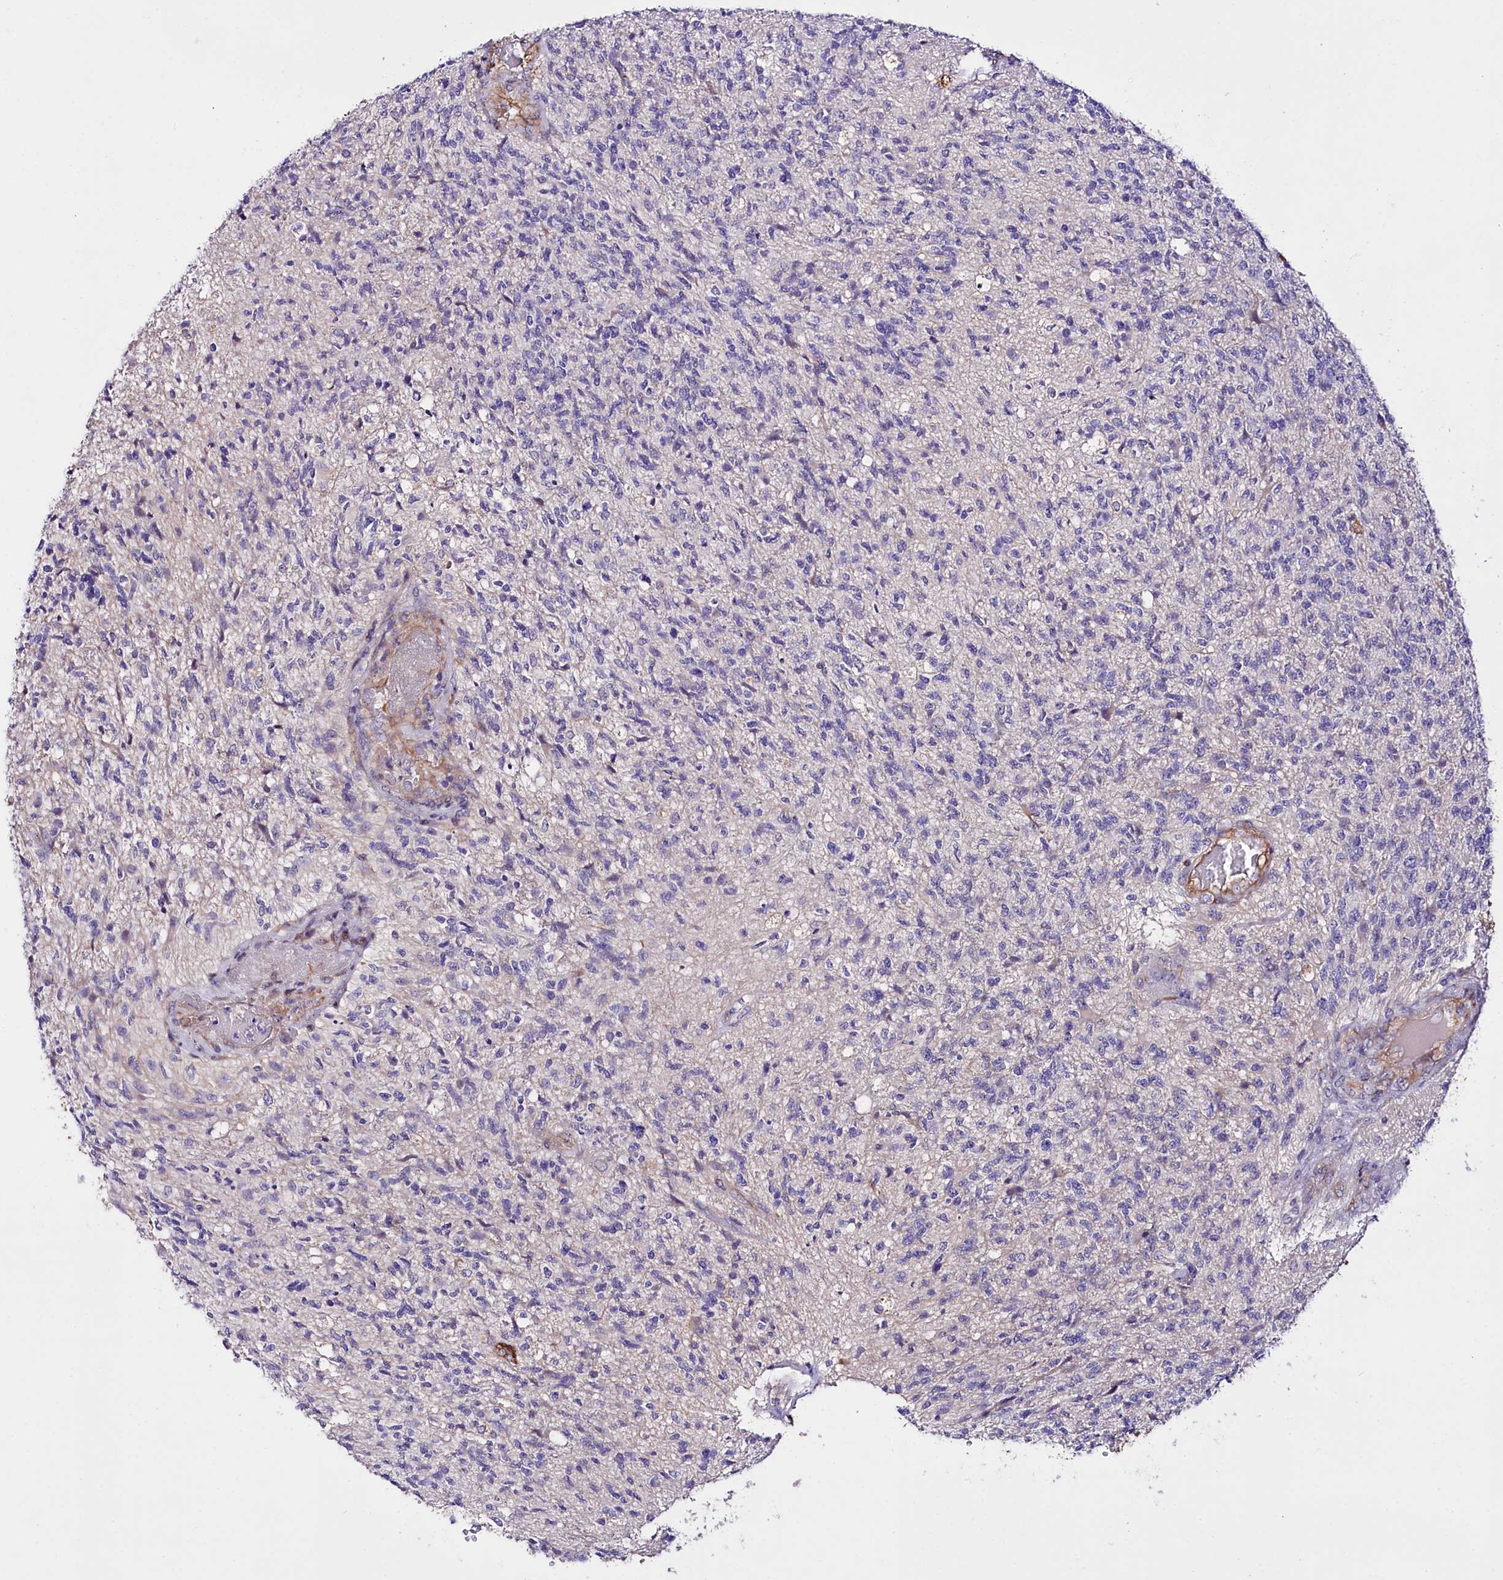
{"staining": {"intensity": "negative", "quantity": "none", "location": "none"}, "tissue": "glioma", "cell_type": "Tumor cells", "image_type": "cancer", "snomed": [{"axis": "morphology", "description": "Glioma, malignant, High grade"}, {"axis": "topography", "description": "Brain"}], "caption": "There is no significant expression in tumor cells of glioma.", "gene": "SLC7A1", "patient": {"sex": "male", "age": 56}}